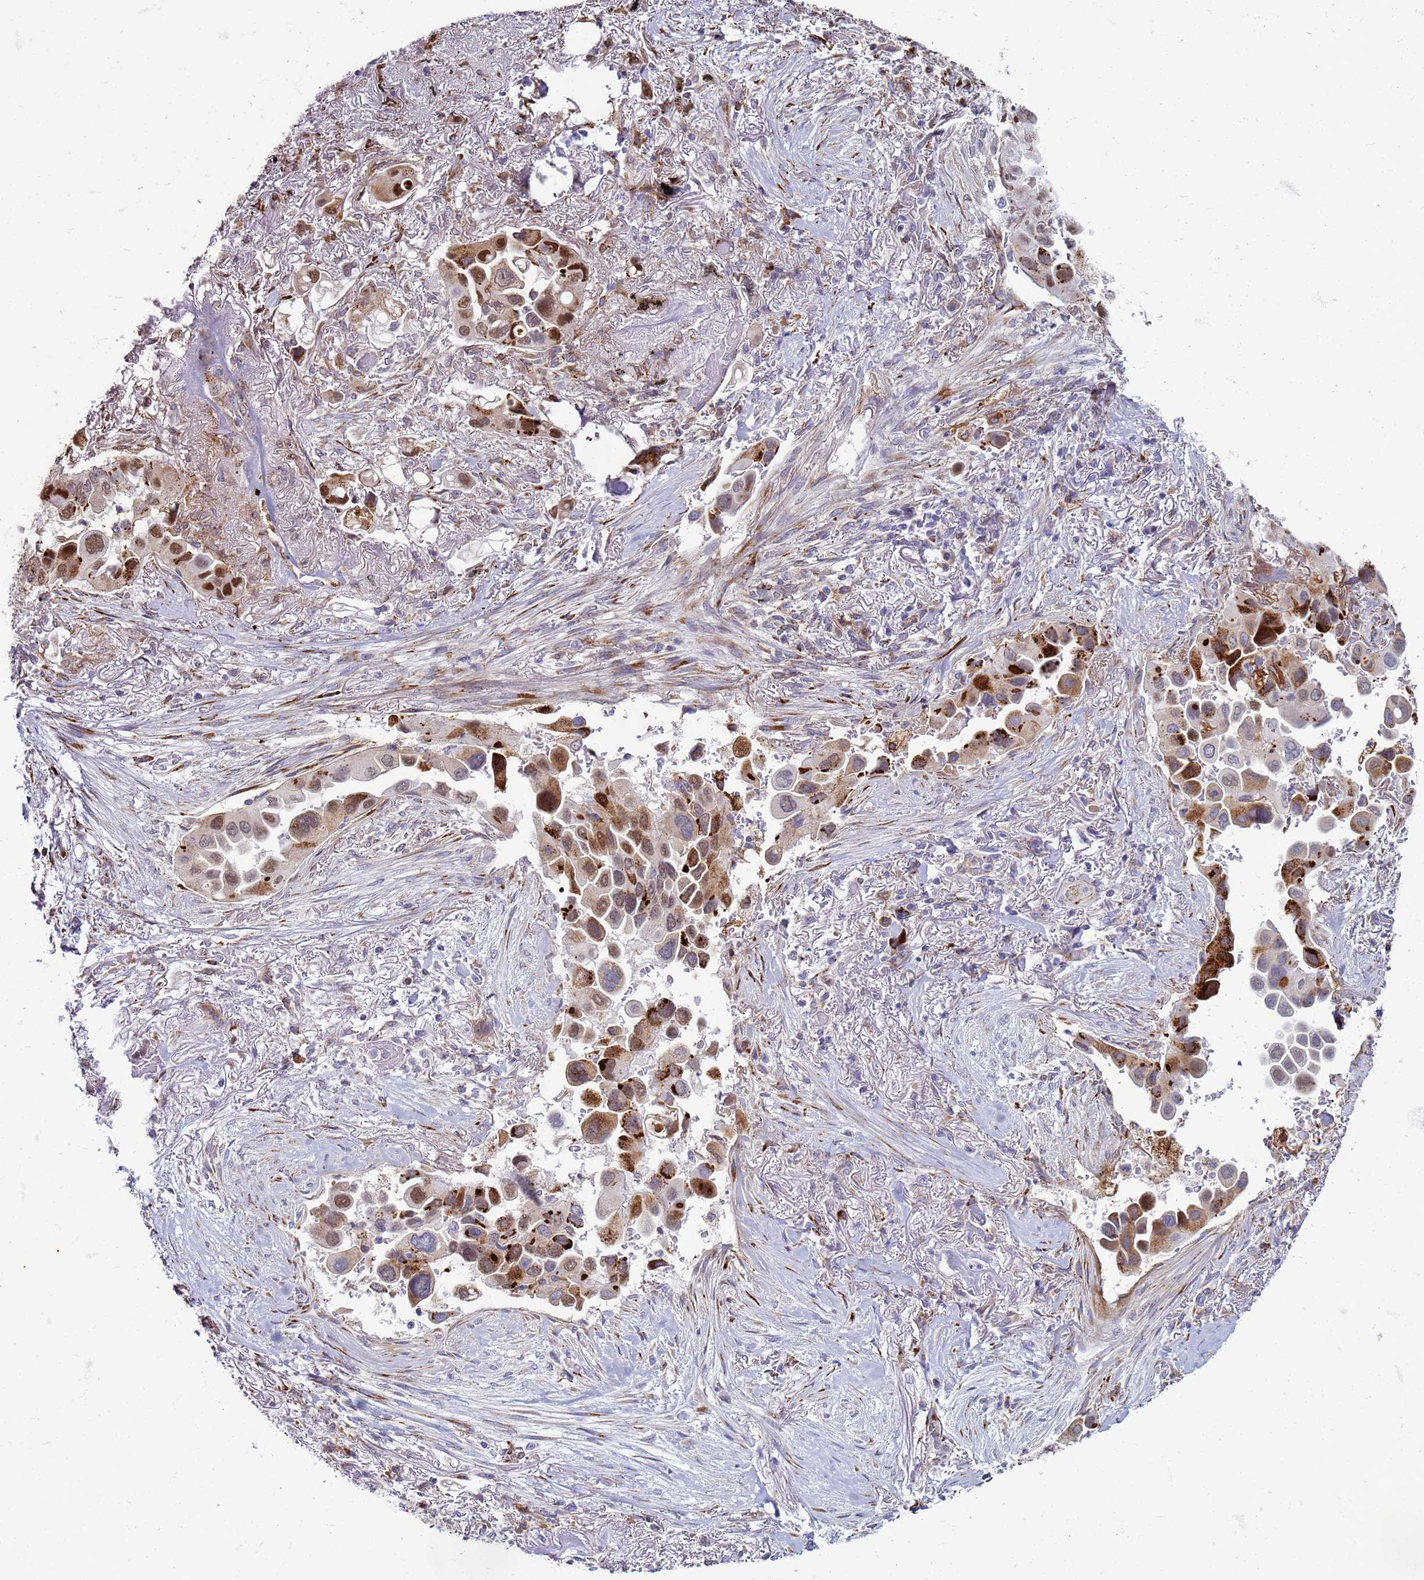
{"staining": {"intensity": "moderate", "quantity": ">75%", "location": "cytoplasmic/membranous"}, "tissue": "lung cancer", "cell_type": "Tumor cells", "image_type": "cancer", "snomed": [{"axis": "morphology", "description": "Adenocarcinoma, NOS"}, {"axis": "topography", "description": "Lung"}], "caption": "Brown immunohistochemical staining in human lung cancer (adenocarcinoma) reveals moderate cytoplasmic/membranous staining in about >75% of tumor cells.", "gene": "PDK3", "patient": {"sex": "female", "age": 76}}